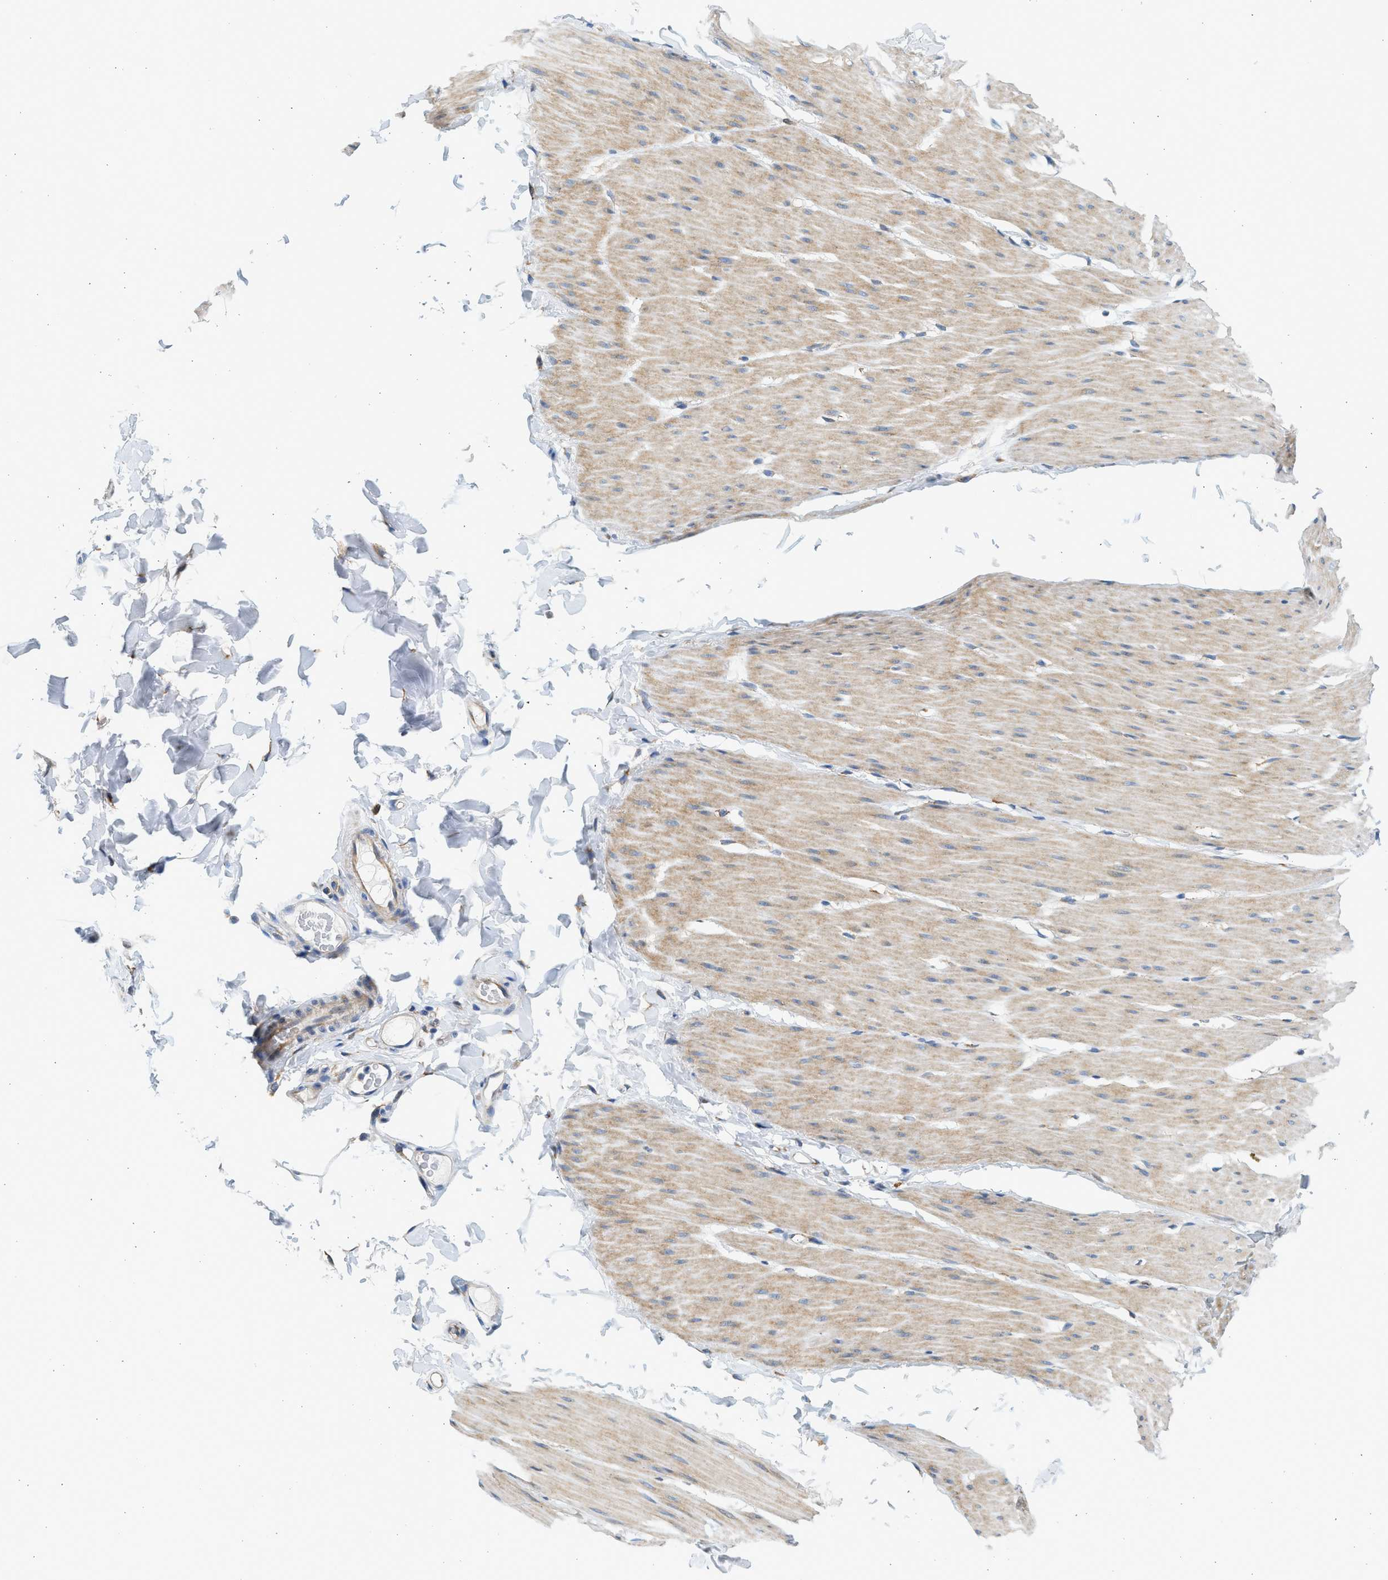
{"staining": {"intensity": "weak", "quantity": "25%-75%", "location": "cytoplasmic/membranous"}, "tissue": "smooth muscle", "cell_type": "Smooth muscle cells", "image_type": "normal", "snomed": [{"axis": "morphology", "description": "Normal tissue, NOS"}, {"axis": "topography", "description": "Smooth muscle"}, {"axis": "topography", "description": "Colon"}], "caption": "Immunohistochemistry photomicrograph of normal human smooth muscle stained for a protein (brown), which displays low levels of weak cytoplasmic/membranous staining in about 25%-75% of smooth muscle cells.", "gene": "CNTN6", "patient": {"sex": "male", "age": 67}}